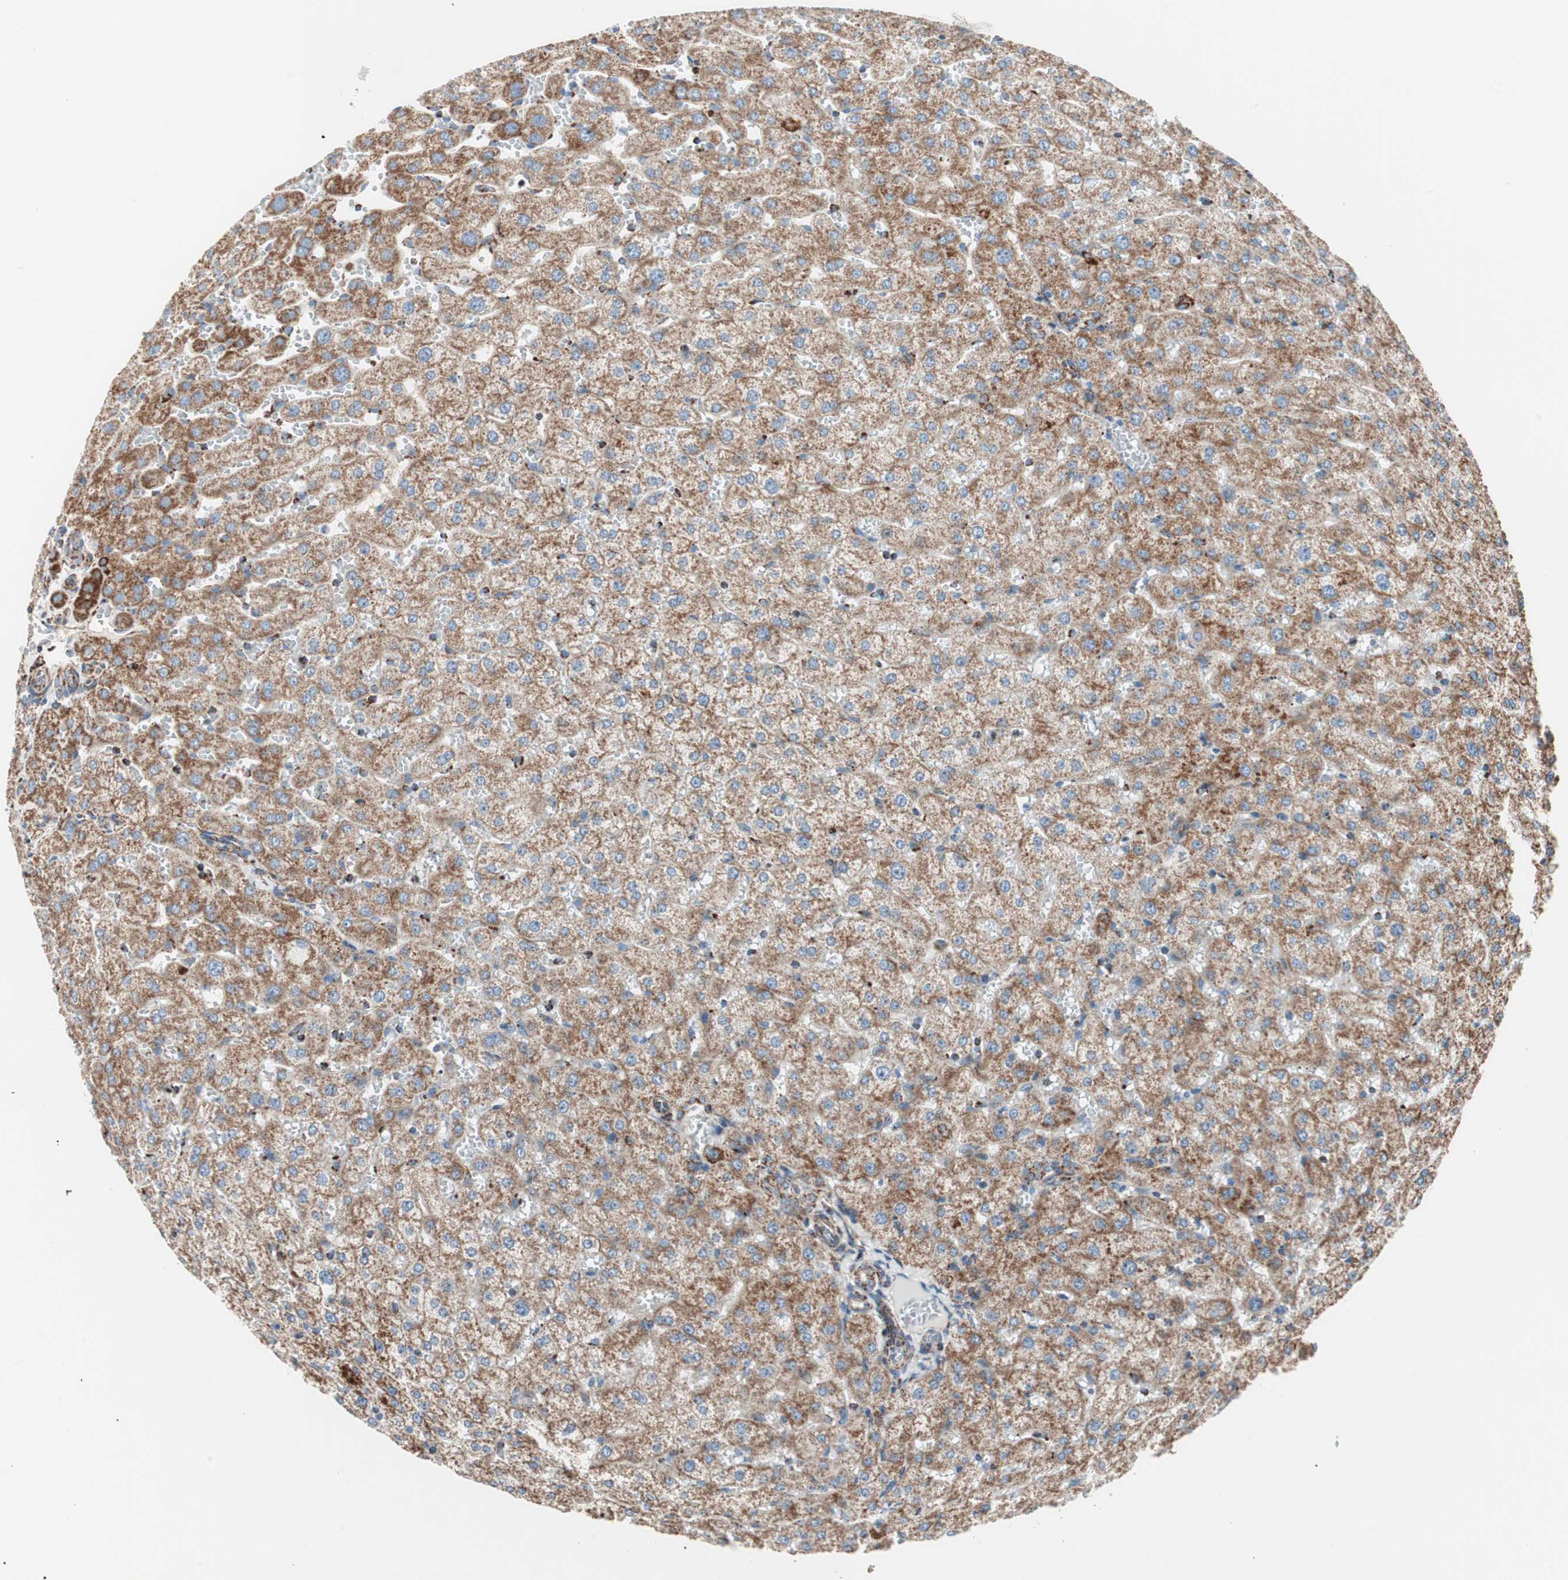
{"staining": {"intensity": "moderate", "quantity": ">75%", "location": "cytoplasmic/membranous"}, "tissue": "liver", "cell_type": "Cholangiocytes", "image_type": "normal", "snomed": [{"axis": "morphology", "description": "Normal tissue, NOS"}, {"axis": "morphology", "description": "Fibrosis, NOS"}, {"axis": "topography", "description": "Liver"}], "caption": "This photomicrograph demonstrates immunohistochemistry staining of unremarkable liver, with medium moderate cytoplasmic/membranous positivity in approximately >75% of cholangiocytes.", "gene": "TOMM20", "patient": {"sex": "female", "age": 29}}